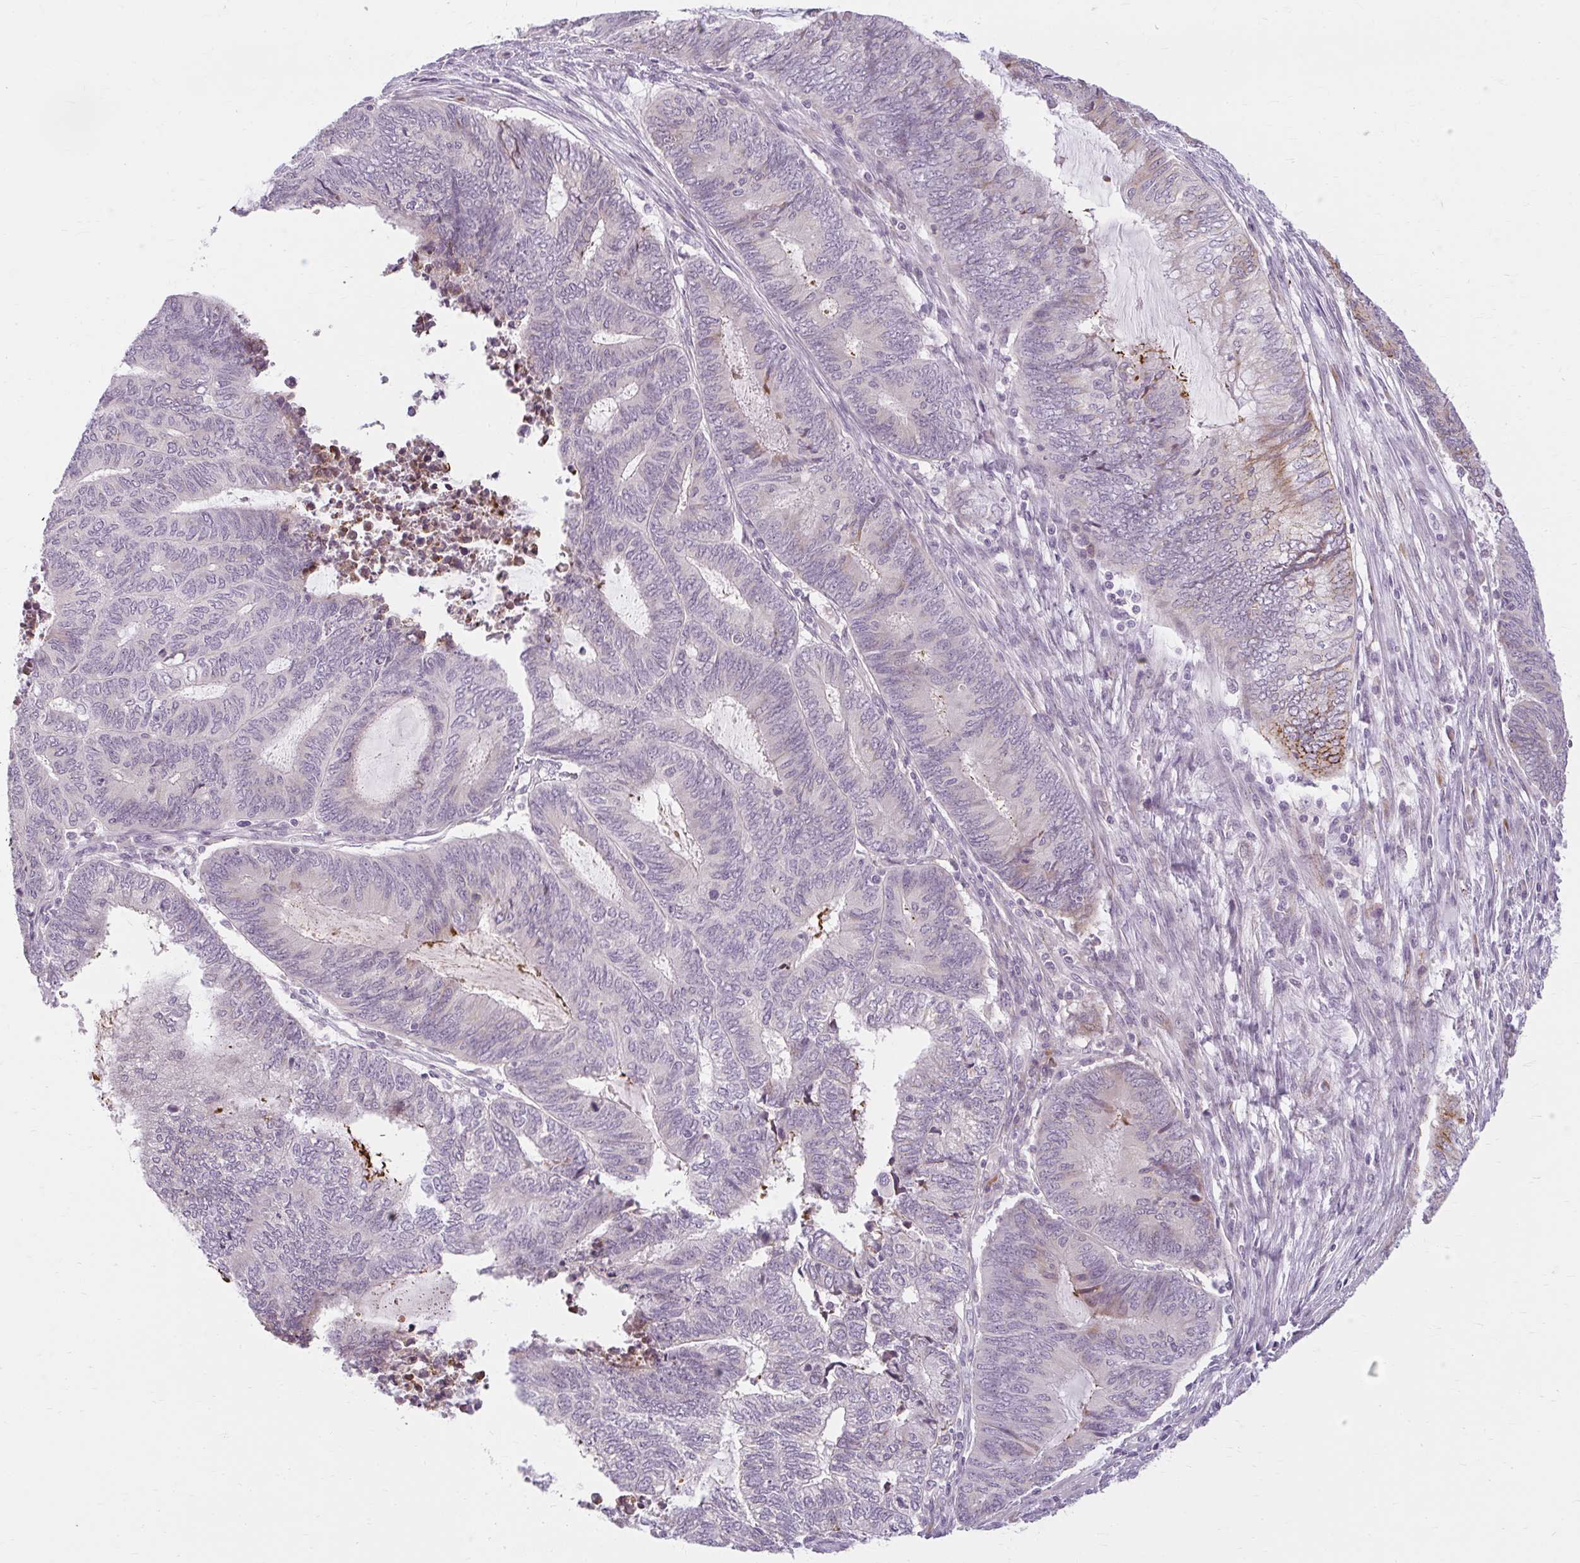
{"staining": {"intensity": "negative", "quantity": "none", "location": "none"}, "tissue": "endometrial cancer", "cell_type": "Tumor cells", "image_type": "cancer", "snomed": [{"axis": "morphology", "description": "Adenocarcinoma, NOS"}, {"axis": "topography", "description": "Uterus"}, {"axis": "topography", "description": "Endometrium"}], "caption": "Micrograph shows no protein positivity in tumor cells of adenocarcinoma (endometrial) tissue.", "gene": "ZFYVE26", "patient": {"sex": "female", "age": 70}}